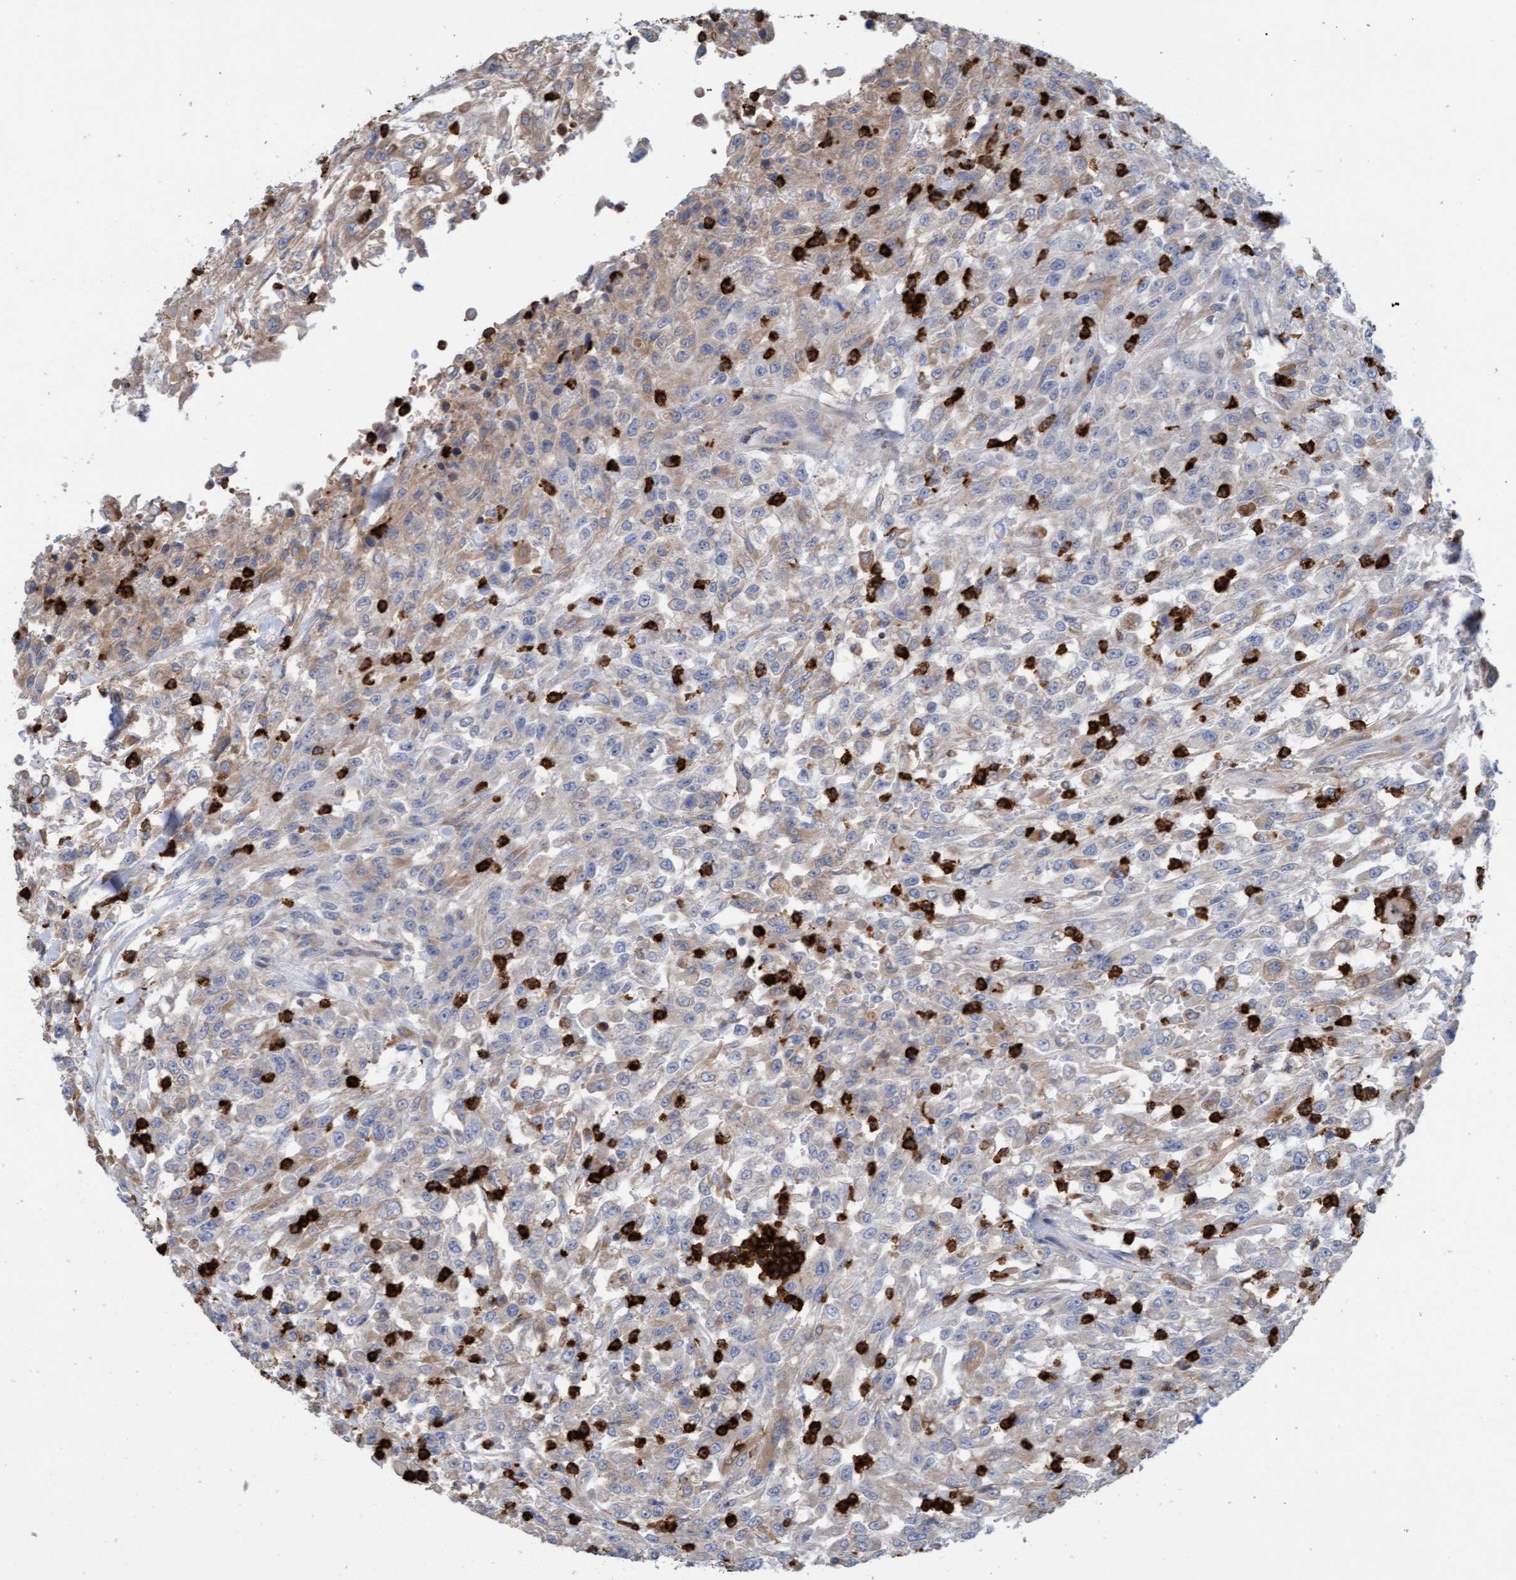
{"staining": {"intensity": "weak", "quantity": "25%-75%", "location": "cytoplasmic/membranous"}, "tissue": "urothelial cancer", "cell_type": "Tumor cells", "image_type": "cancer", "snomed": [{"axis": "morphology", "description": "Urothelial carcinoma, High grade"}, {"axis": "topography", "description": "Urinary bladder"}], "caption": "Tumor cells demonstrate weak cytoplasmic/membranous expression in approximately 25%-75% of cells in urothelial carcinoma (high-grade).", "gene": "MMP8", "patient": {"sex": "male", "age": 46}}